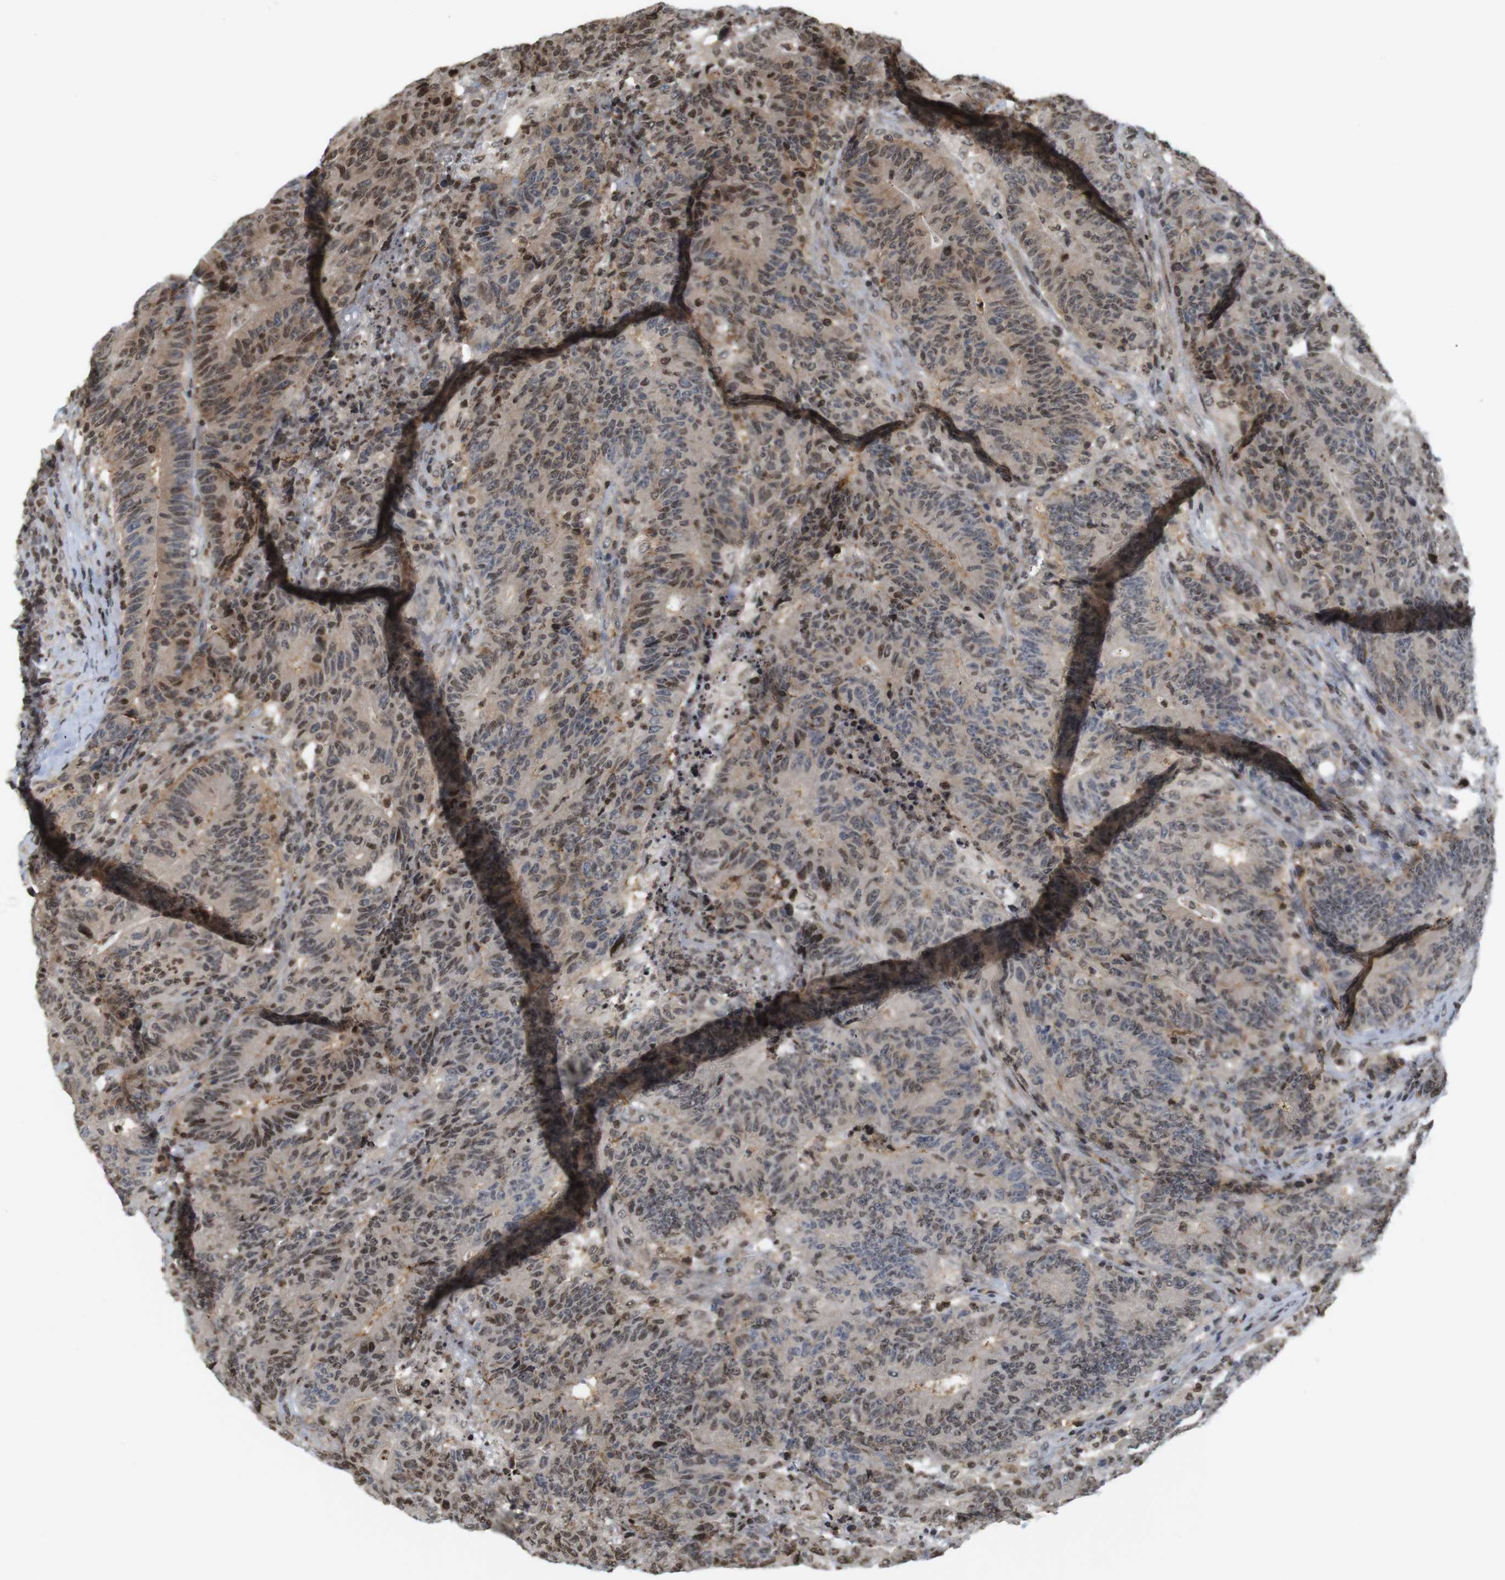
{"staining": {"intensity": "moderate", "quantity": "25%-75%", "location": "cytoplasmic/membranous,nuclear"}, "tissue": "colorectal cancer", "cell_type": "Tumor cells", "image_type": "cancer", "snomed": [{"axis": "morphology", "description": "Normal tissue, NOS"}, {"axis": "morphology", "description": "Adenocarcinoma, NOS"}, {"axis": "topography", "description": "Colon"}], "caption": "Tumor cells display medium levels of moderate cytoplasmic/membranous and nuclear expression in approximately 25%-75% of cells in colorectal adenocarcinoma.", "gene": "MBD1", "patient": {"sex": "female", "age": 75}}